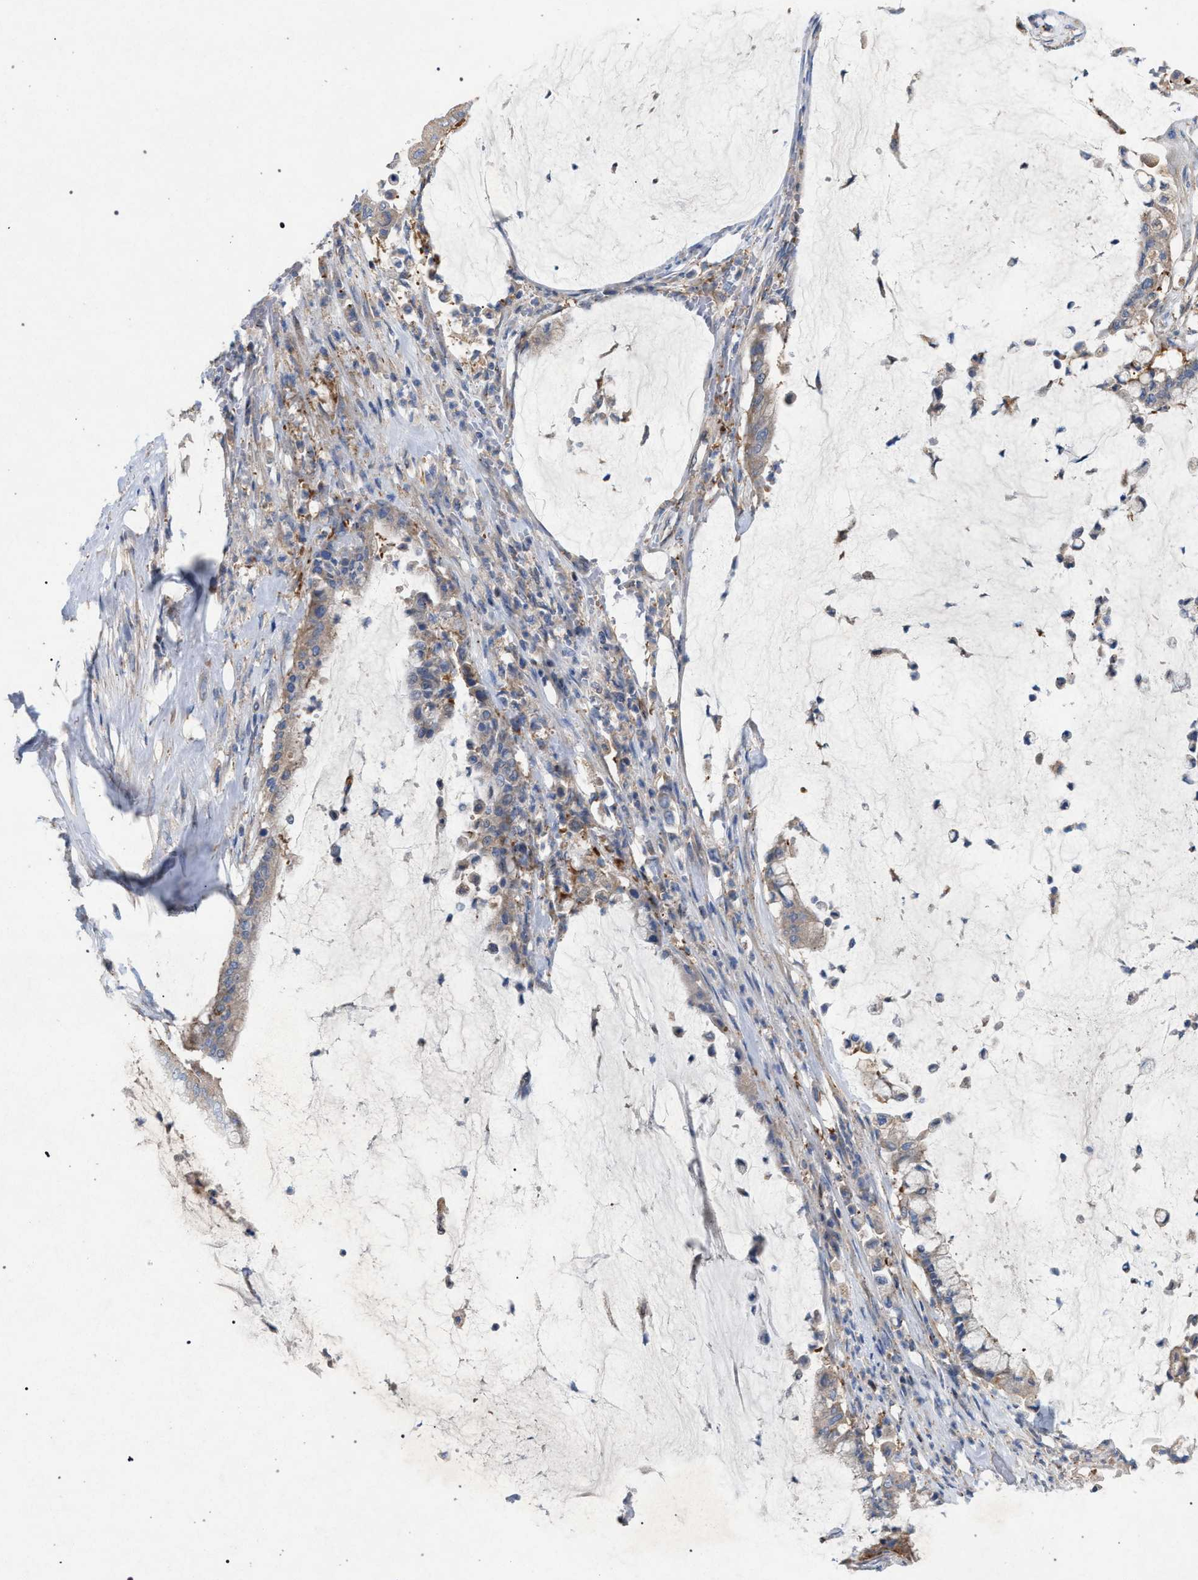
{"staining": {"intensity": "weak", "quantity": "<25%", "location": "cytoplasmic/membranous"}, "tissue": "pancreatic cancer", "cell_type": "Tumor cells", "image_type": "cancer", "snomed": [{"axis": "morphology", "description": "Adenocarcinoma, NOS"}, {"axis": "topography", "description": "Pancreas"}], "caption": "This is an immunohistochemistry histopathology image of human pancreatic adenocarcinoma. There is no positivity in tumor cells.", "gene": "VPS13A", "patient": {"sex": "male", "age": 41}}